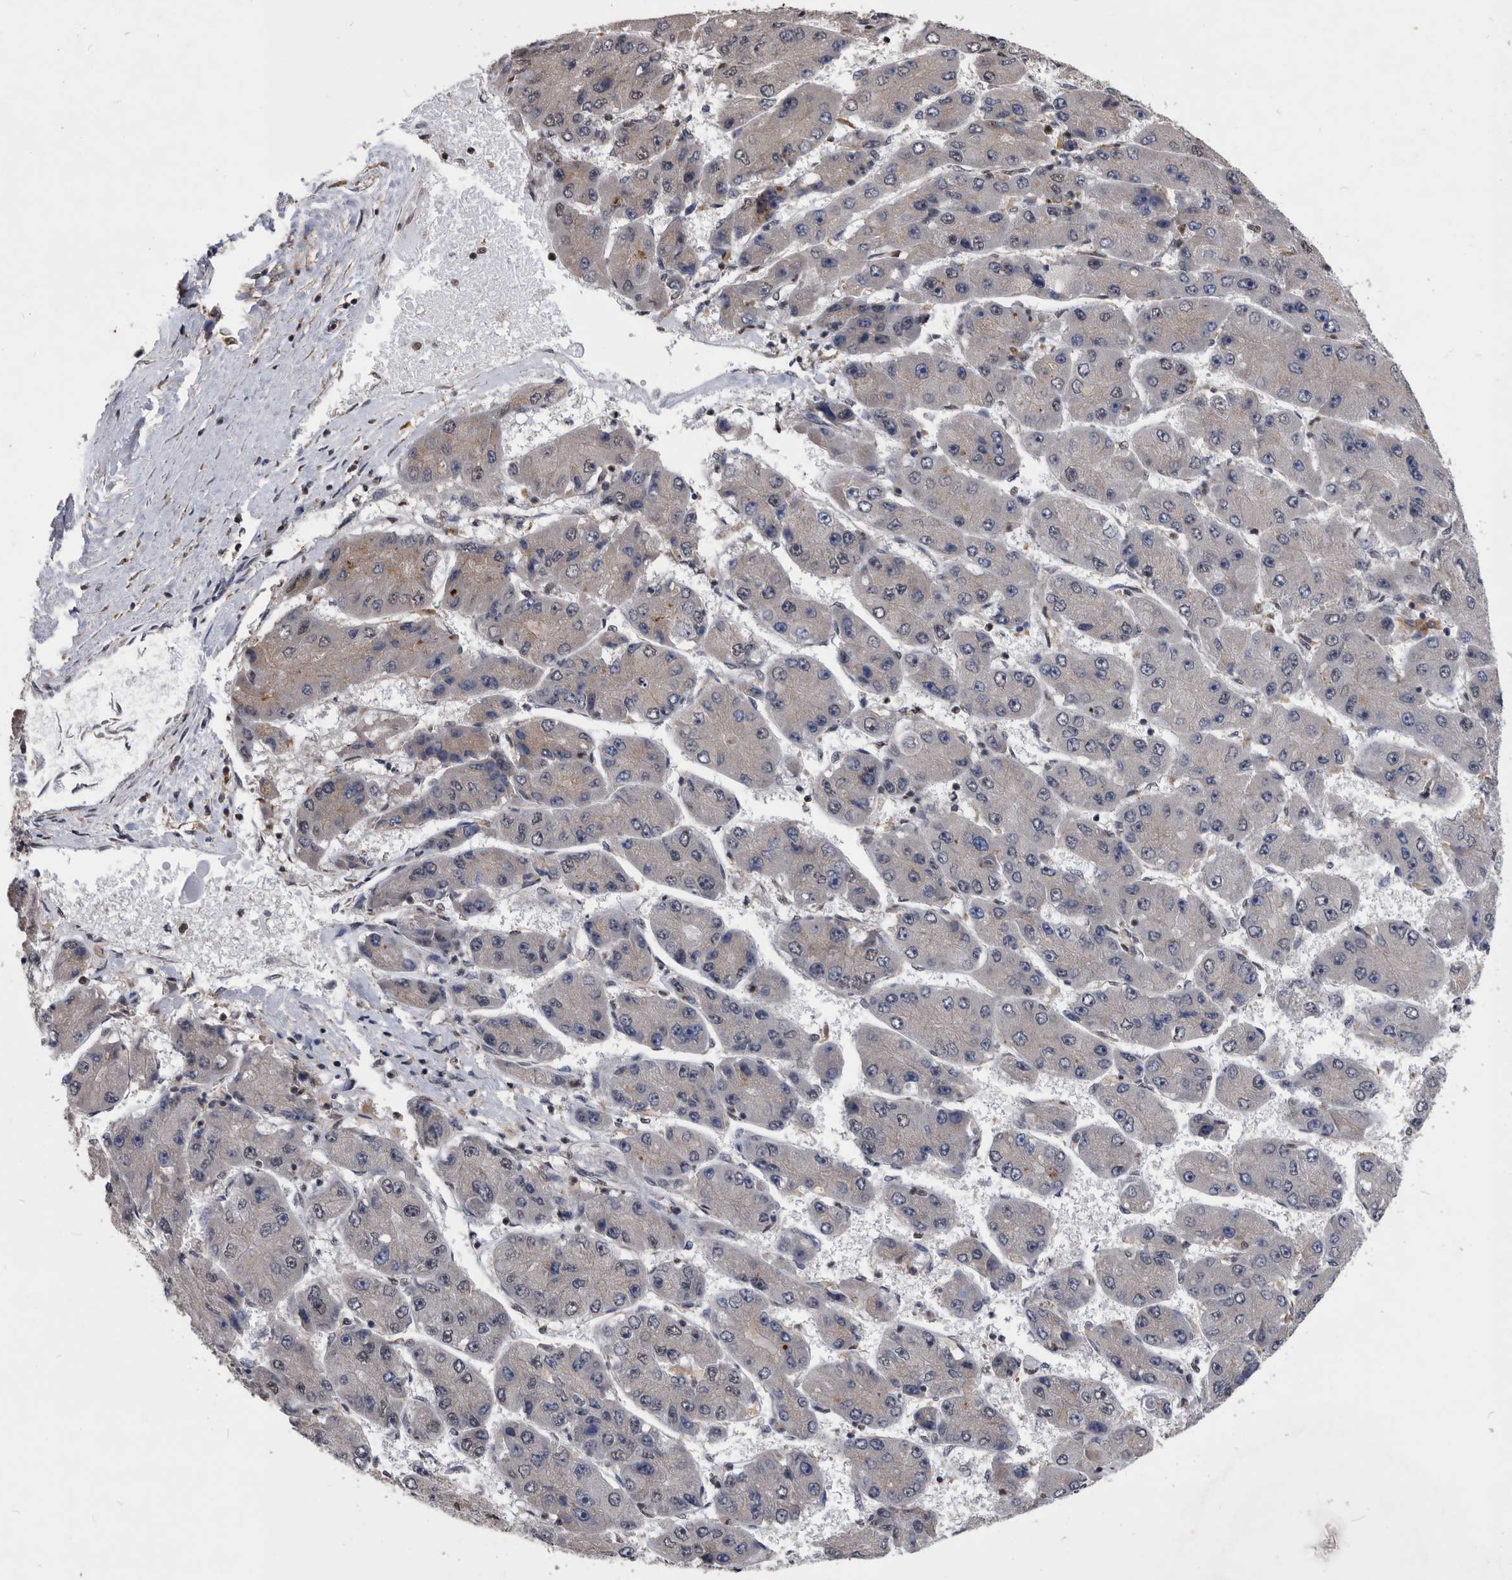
{"staining": {"intensity": "negative", "quantity": "none", "location": "none"}, "tissue": "liver cancer", "cell_type": "Tumor cells", "image_type": "cancer", "snomed": [{"axis": "morphology", "description": "Carcinoma, Hepatocellular, NOS"}, {"axis": "topography", "description": "Liver"}], "caption": "DAB (3,3'-diaminobenzidine) immunohistochemical staining of human liver hepatocellular carcinoma shows no significant positivity in tumor cells.", "gene": "NRBP1", "patient": {"sex": "female", "age": 61}}